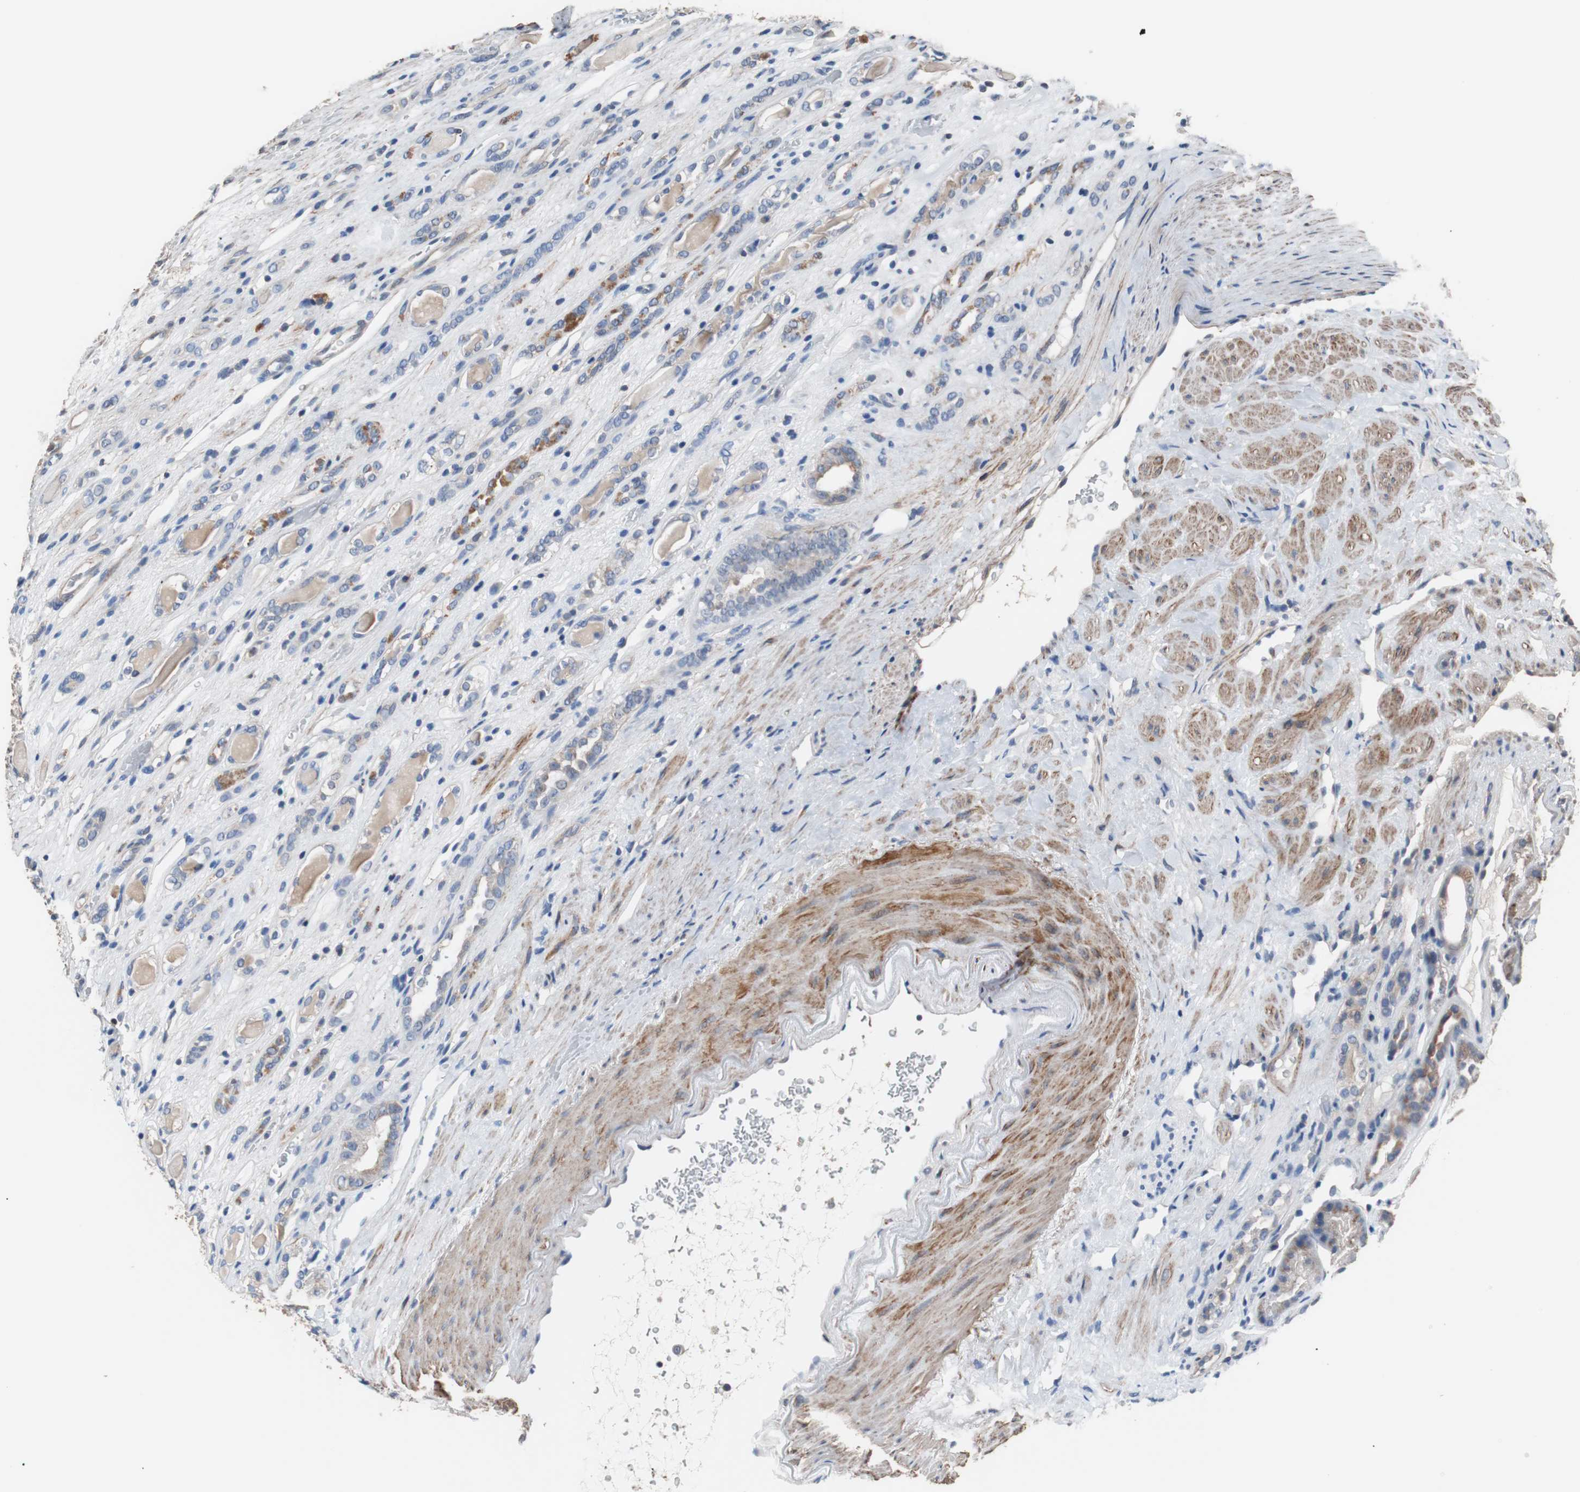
{"staining": {"intensity": "moderate", "quantity": "25%-75%", "location": "cytoplasmic/membranous"}, "tissue": "renal cancer", "cell_type": "Tumor cells", "image_type": "cancer", "snomed": [{"axis": "morphology", "description": "Adenocarcinoma, NOS"}, {"axis": "topography", "description": "Kidney"}], "caption": "DAB (3,3'-diaminobenzidine) immunohistochemical staining of renal cancer demonstrates moderate cytoplasmic/membranous protein expression in approximately 25%-75% of tumor cells. Using DAB (brown) and hematoxylin (blue) stains, captured at high magnification using brightfield microscopy.", "gene": "PITRM1", "patient": {"sex": "female", "age": 60}}